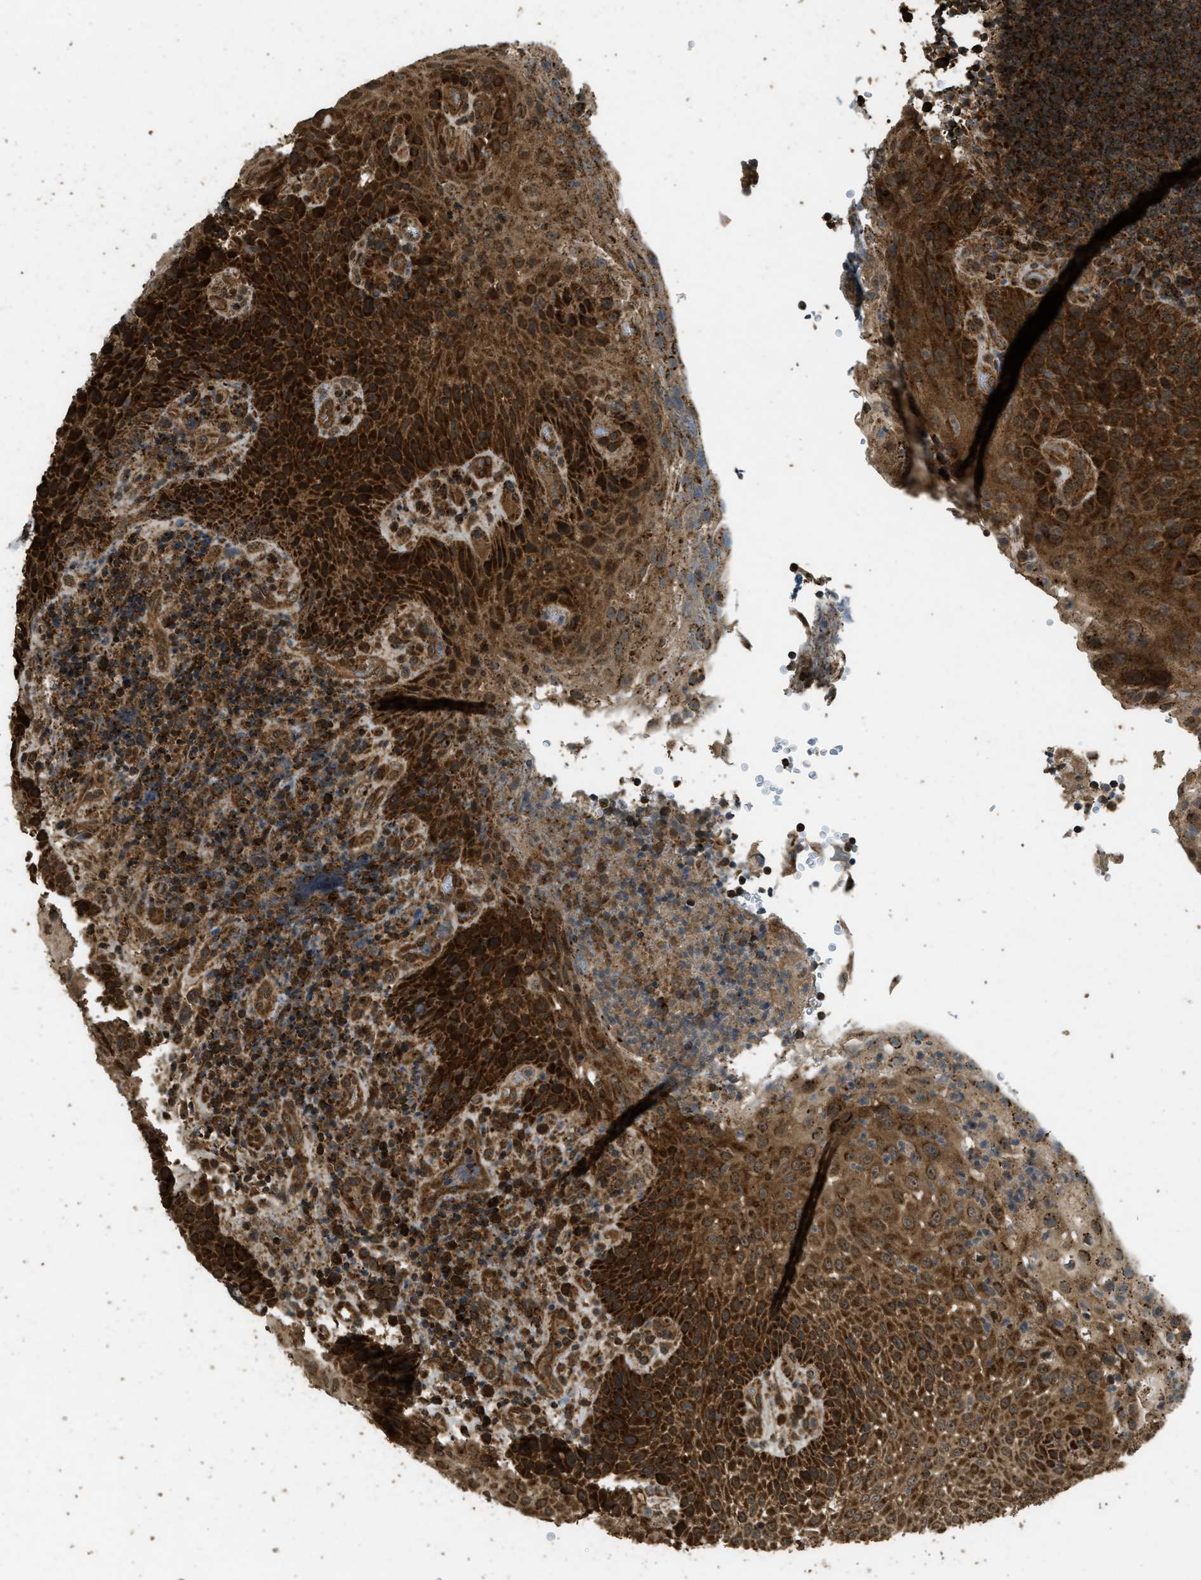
{"staining": {"intensity": "strong", "quantity": ">75%", "location": "cytoplasmic/membranous"}, "tissue": "lymphoma", "cell_type": "Tumor cells", "image_type": "cancer", "snomed": [{"axis": "morphology", "description": "Malignant lymphoma, non-Hodgkin's type, High grade"}, {"axis": "topography", "description": "Tonsil"}], "caption": "A high amount of strong cytoplasmic/membranous staining is seen in approximately >75% of tumor cells in lymphoma tissue.", "gene": "CTPS1", "patient": {"sex": "female", "age": 36}}